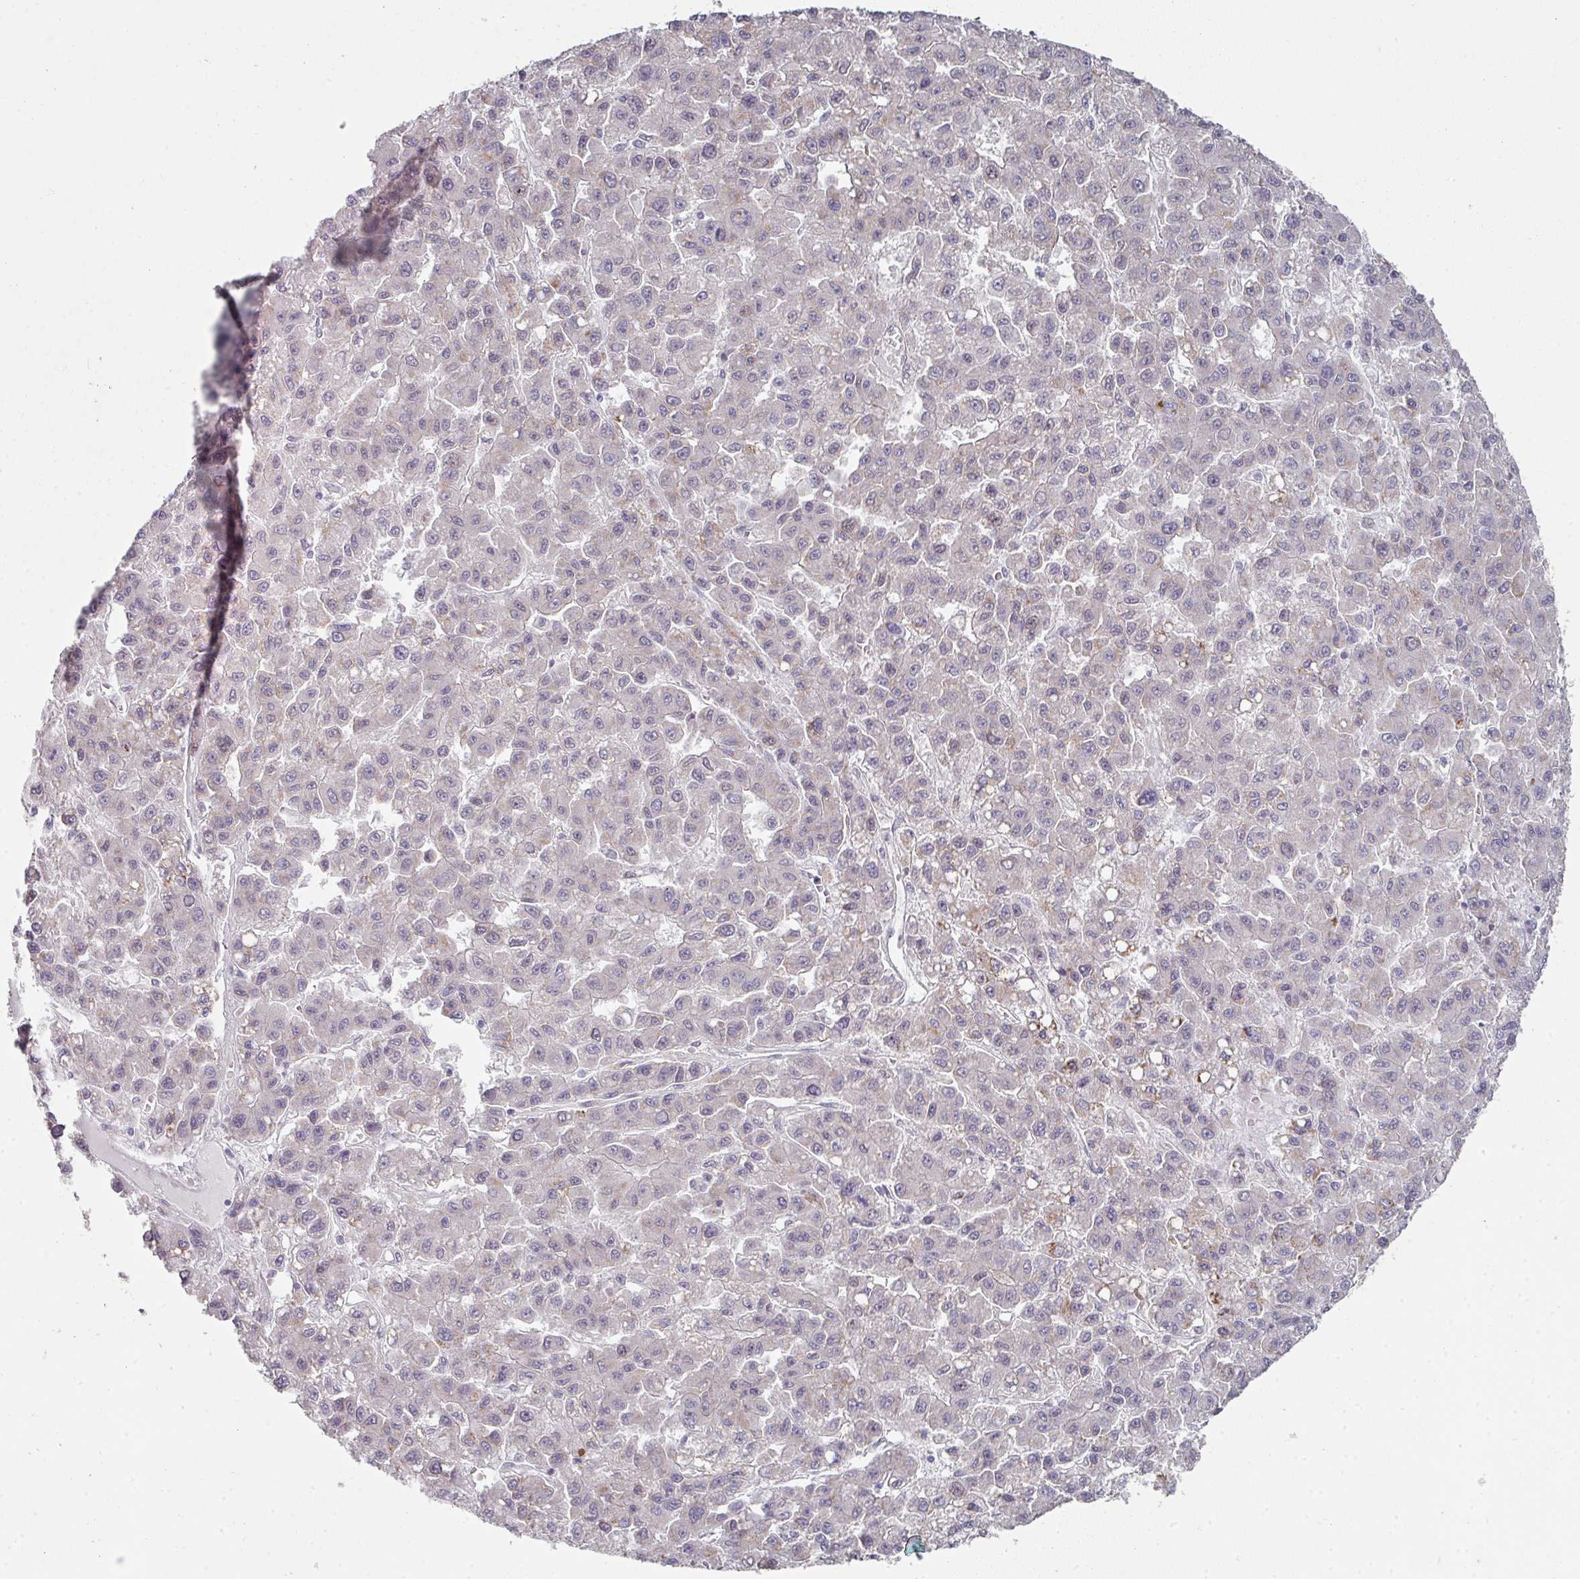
{"staining": {"intensity": "negative", "quantity": "none", "location": "none"}, "tissue": "liver cancer", "cell_type": "Tumor cells", "image_type": "cancer", "snomed": [{"axis": "morphology", "description": "Carcinoma, Hepatocellular, NOS"}, {"axis": "topography", "description": "Liver"}], "caption": "DAB immunohistochemical staining of human hepatocellular carcinoma (liver) displays no significant staining in tumor cells. (Stains: DAB IHC with hematoxylin counter stain, Microscopy: brightfield microscopy at high magnification).", "gene": "TMCC1", "patient": {"sex": "male", "age": 70}}